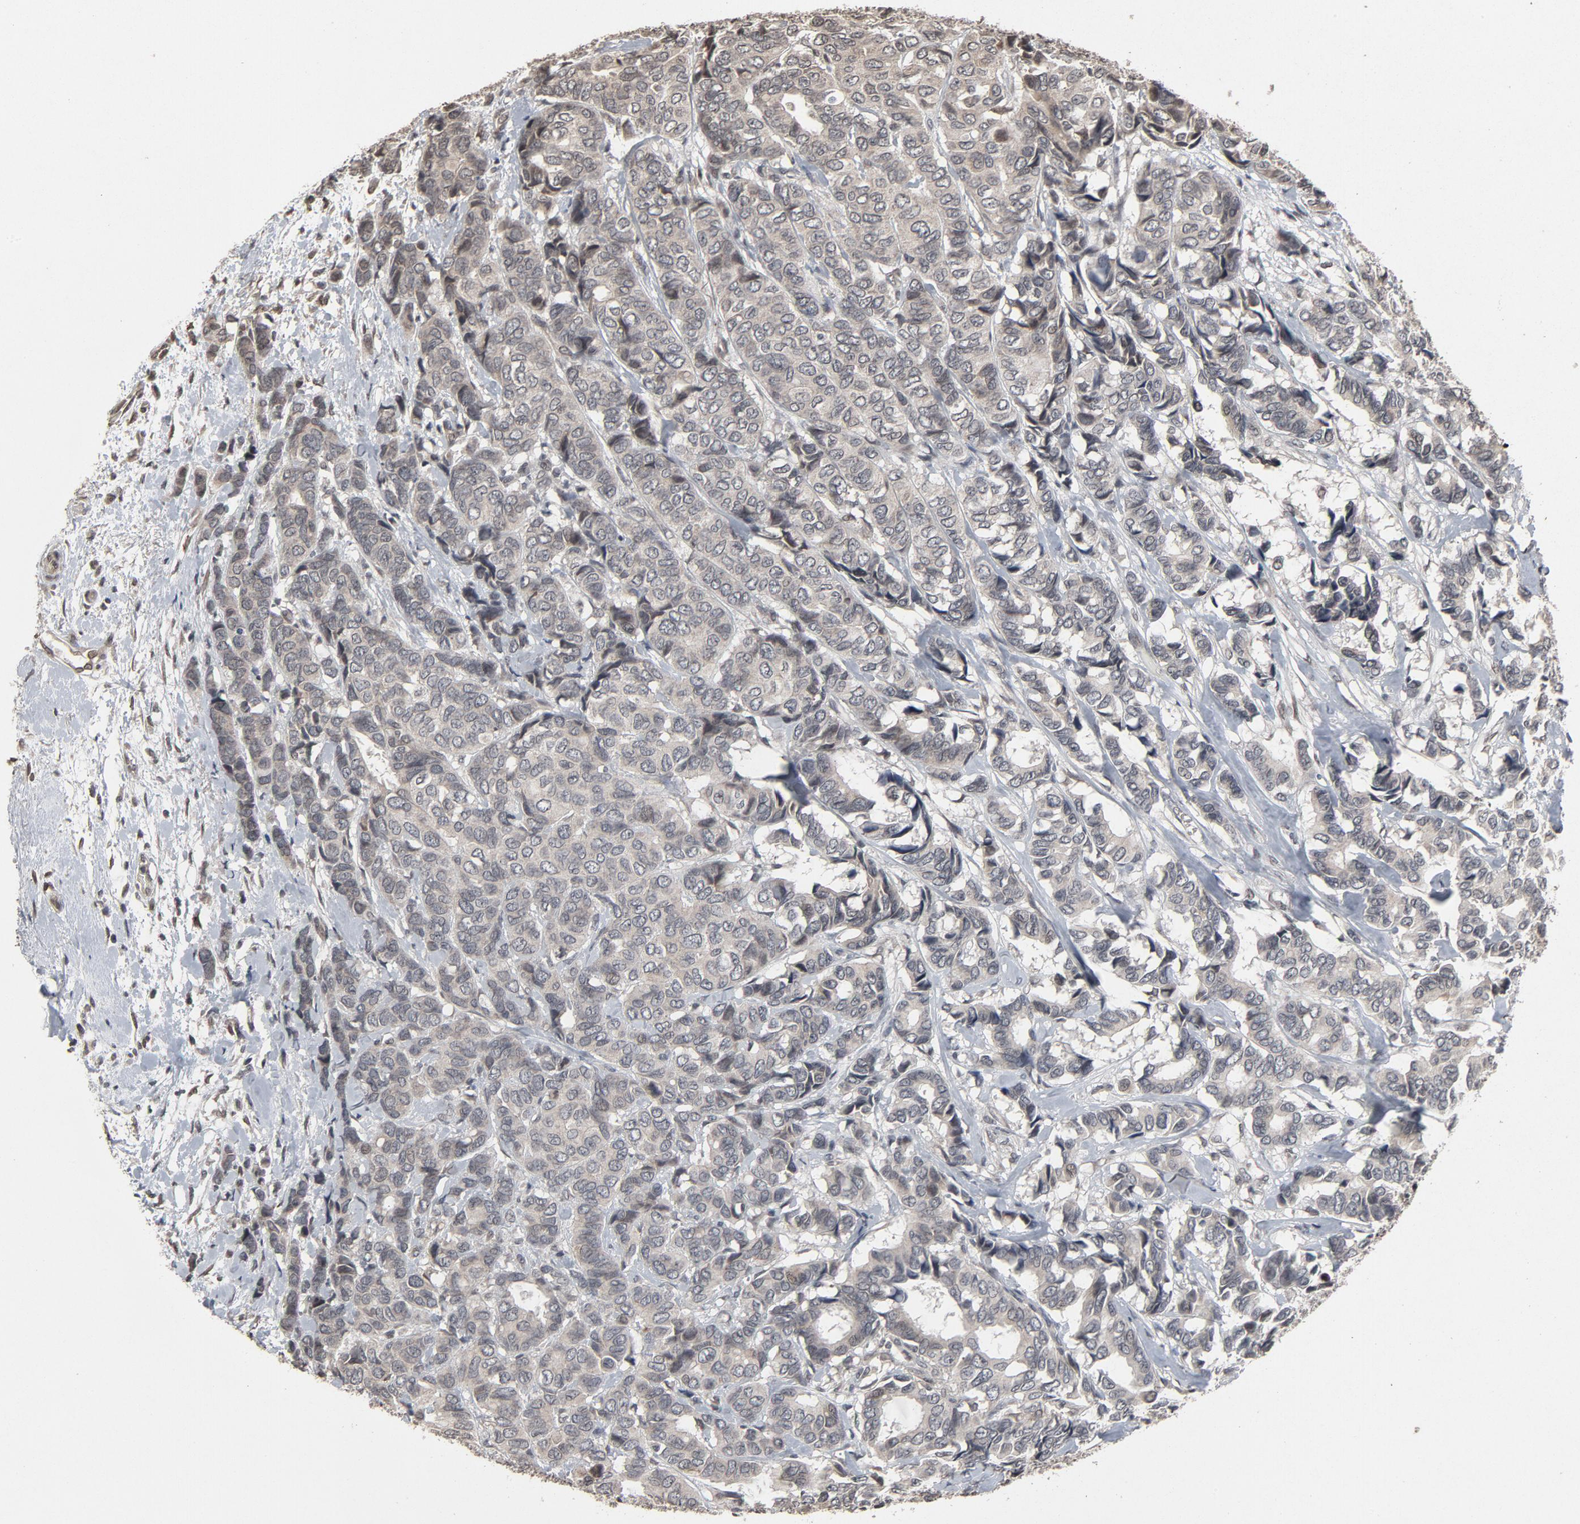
{"staining": {"intensity": "weak", "quantity": ">75%", "location": "cytoplasmic/membranous,nuclear"}, "tissue": "breast cancer", "cell_type": "Tumor cells", "image_type": "cancer", "snomed": [{"axis": "morphology", "description": "Duct carcinoma"}, {"axis": "topography", "description": "Breast"}], "caption": "Immunohistochemistry of human invasive ductal carcinoma (breast) displays low levels of weak cytoplasmic/membranous and nuclear positivity in approximately >75% of tumor cells.", "gene": "POM121", "patient": {"sex": "female", "age": 87}}